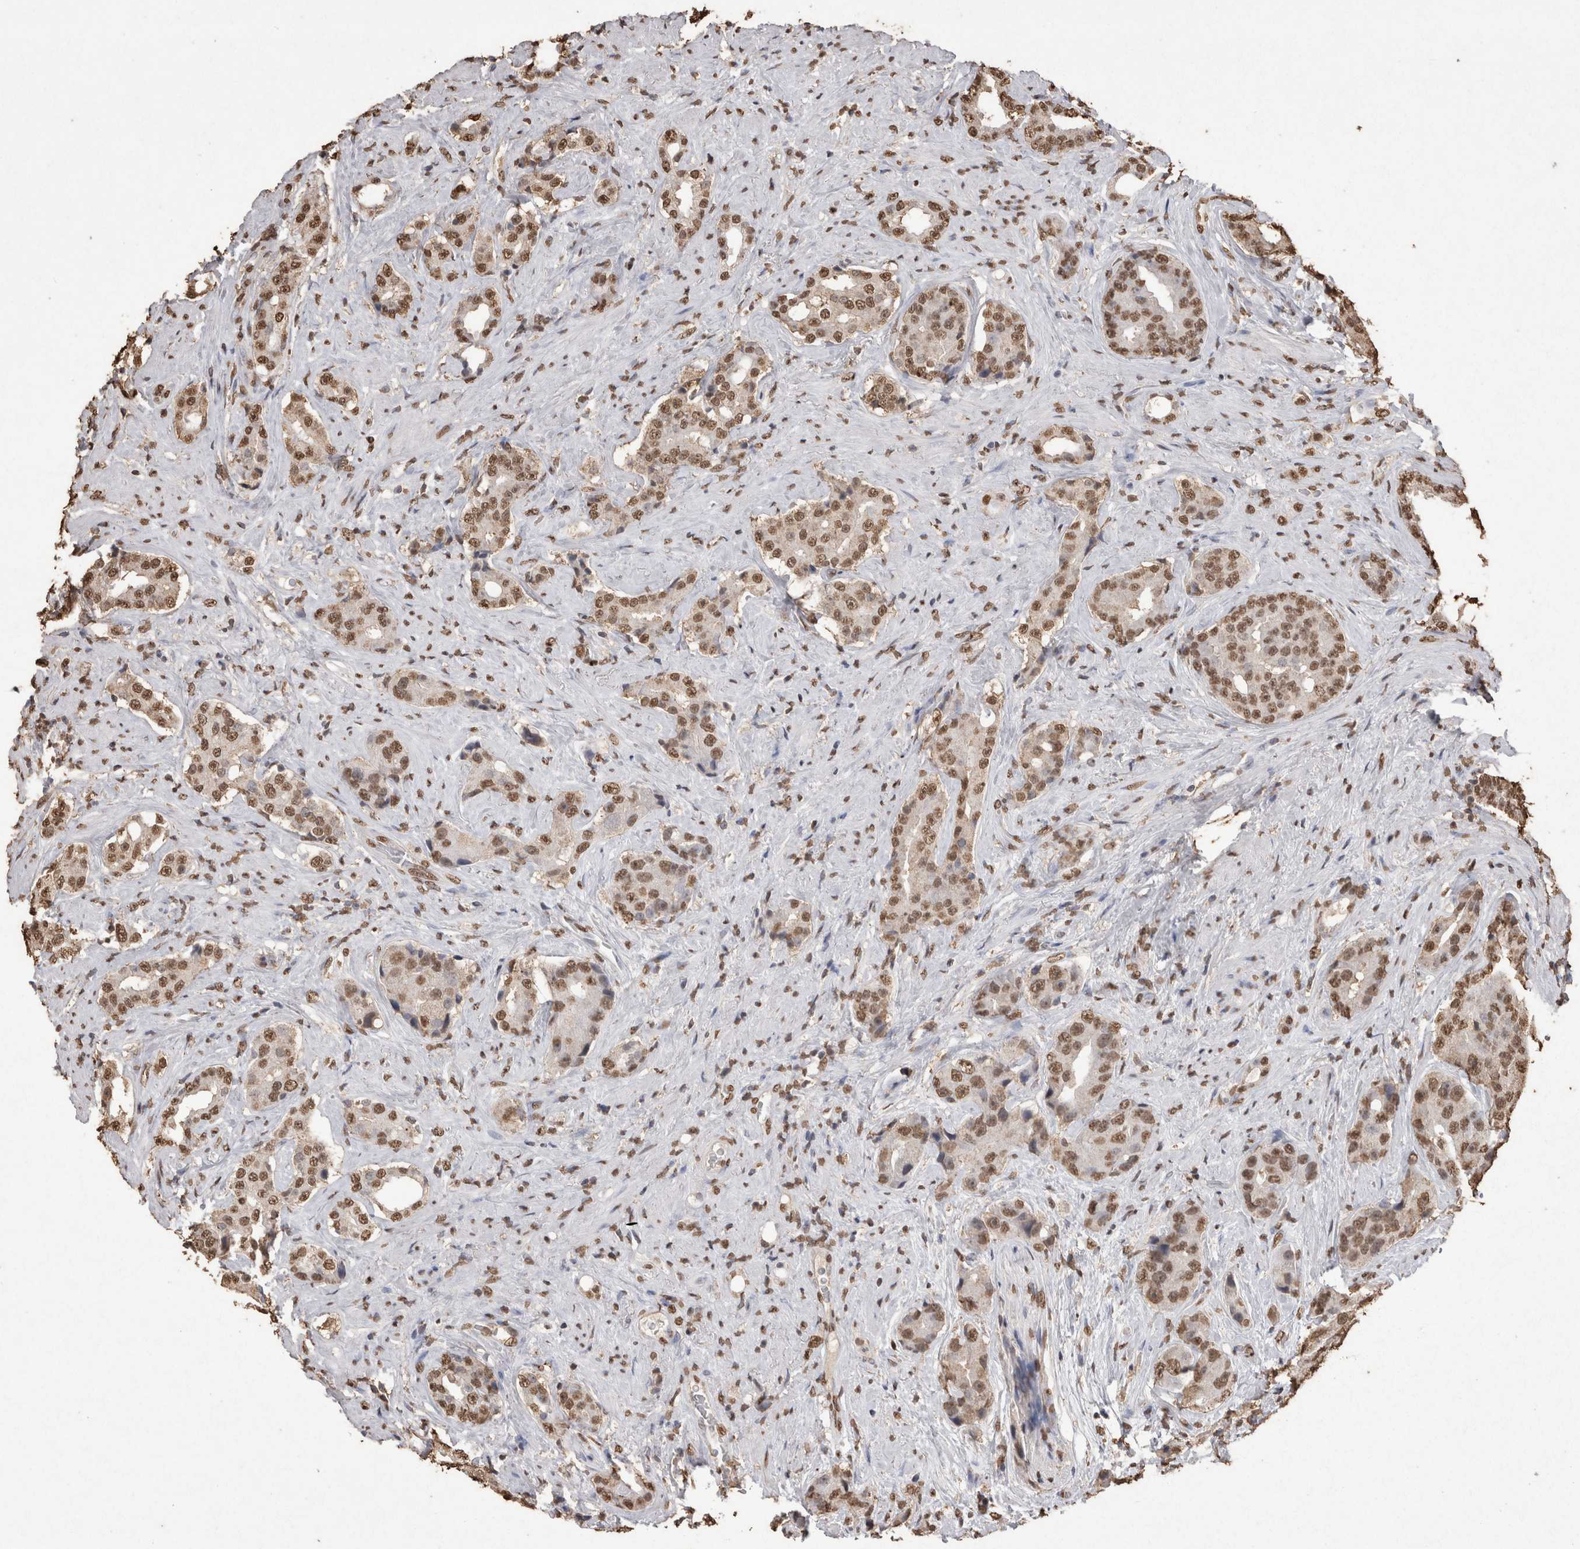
{"staining": {"intensity": "moderate", "quantity": ">75%", "location": "nuclear"}, "tissue": "prostate cancer", "cell_type": "Tumor cells", "image_type": "cancer", "snomed": [{"axis": "morphology", "description": "Adenocarcinoma, High grade"}, {"axis": "topography", "description": "Prostate"}], "caption": "Tumor cells reveal moderate nuclear positivity in about >75% of cells in adenocarcinoma (high-grade) (prostate).", "gene": "POU5F1", "patient": {"sex": "male", "age": 71}}